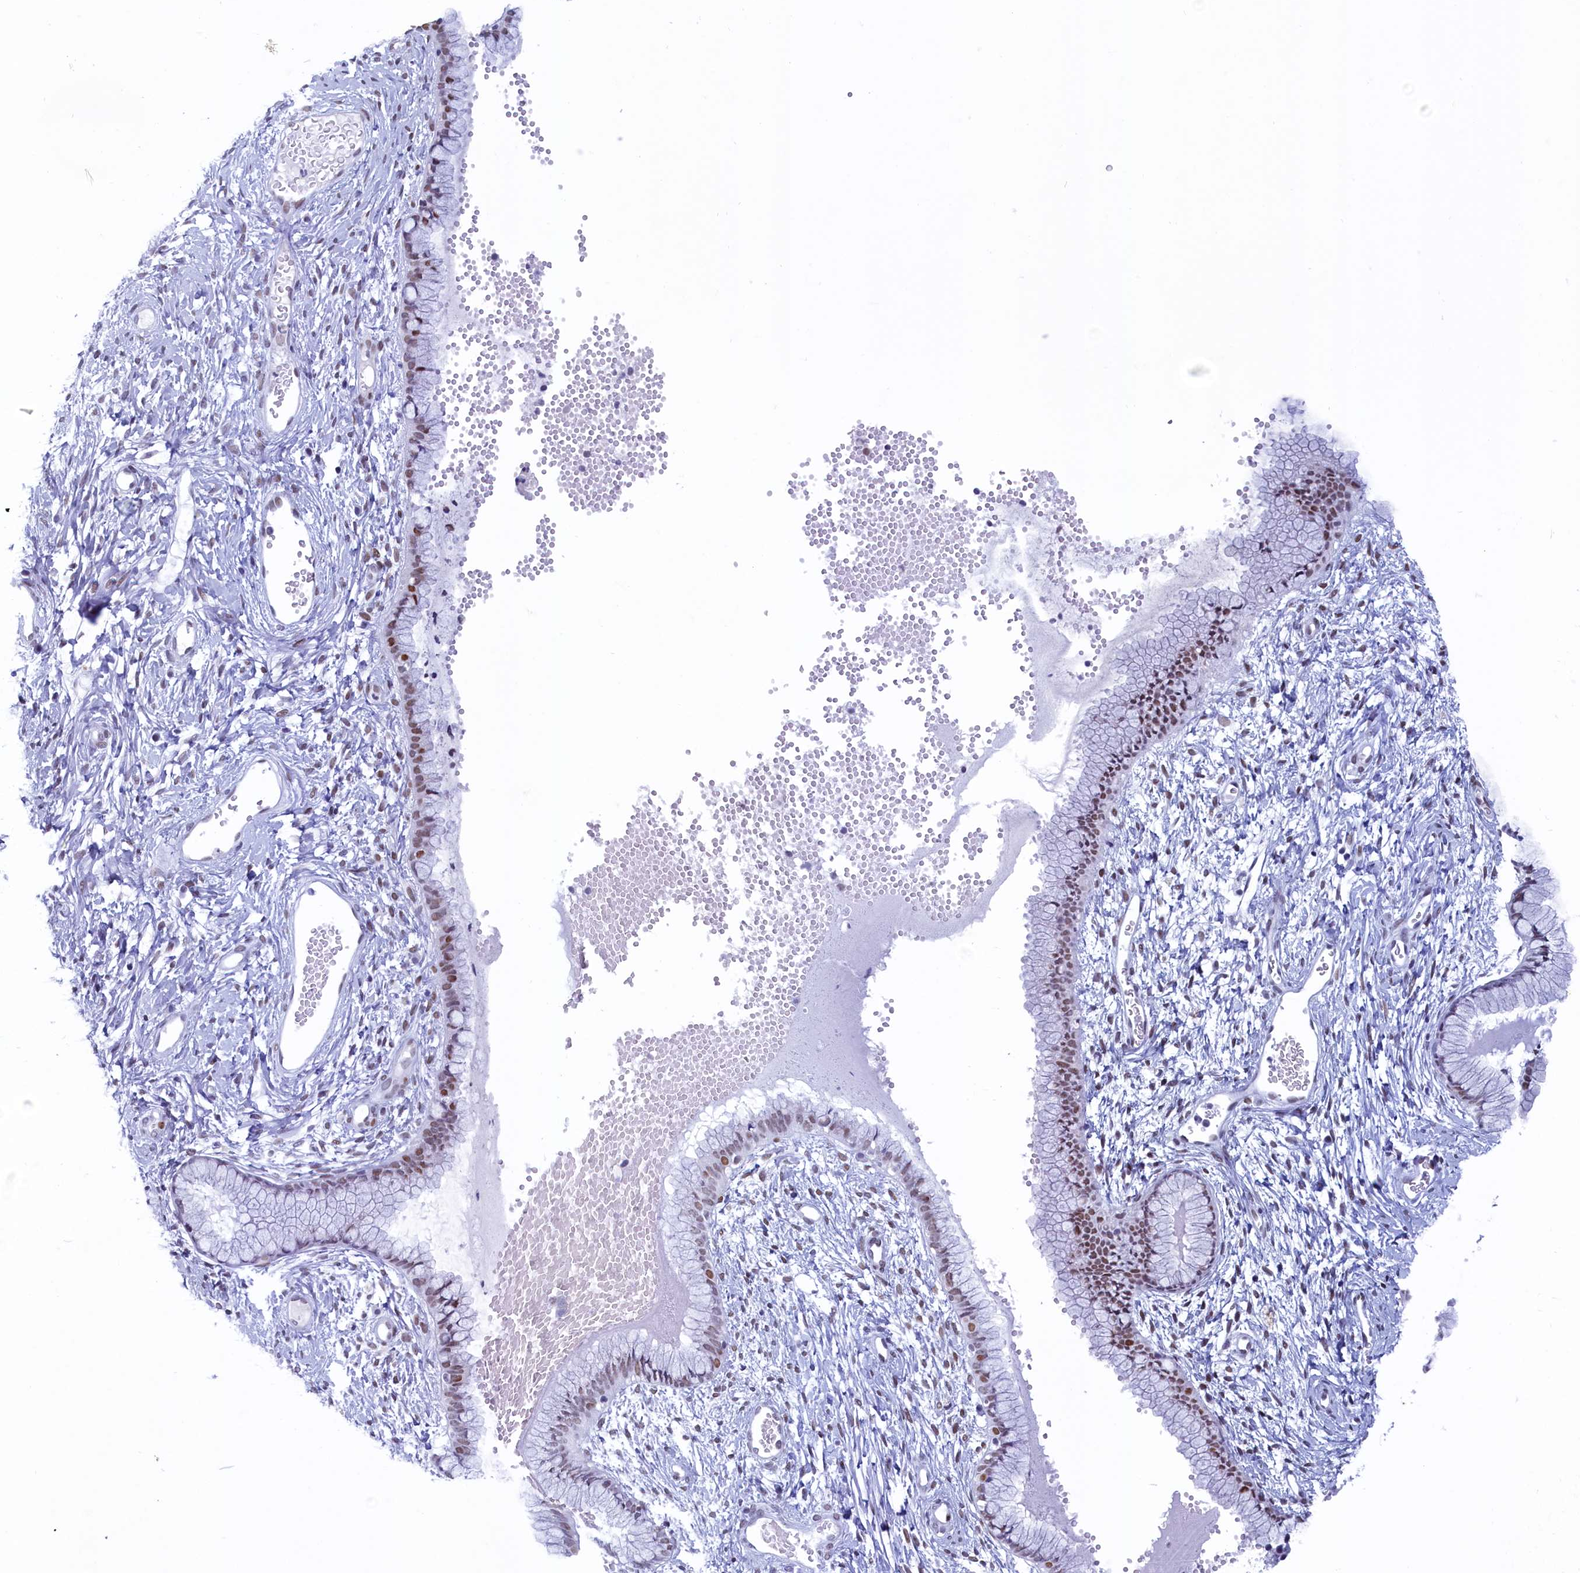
{"staining": {"intensity": "moderate", "quantity": ">75%", "location": "nuclear"}, "tissue": "cervix", "cell_type": "Glandular cells", "image_type": "normal", "snomed": [{"axis": "morphology", "description": "Normal tissue, NOS"}, {"axis": "topography", "description": "Cervix"}], "caption": "This photomicrograph exhibits immunohistochemistry staining of unremarkable cervix, with medium moderate nuclear staining in approximately >75% of glandular cells.", "gene": "SUGP2", "patient": {"sex": "female", "age": 42}}